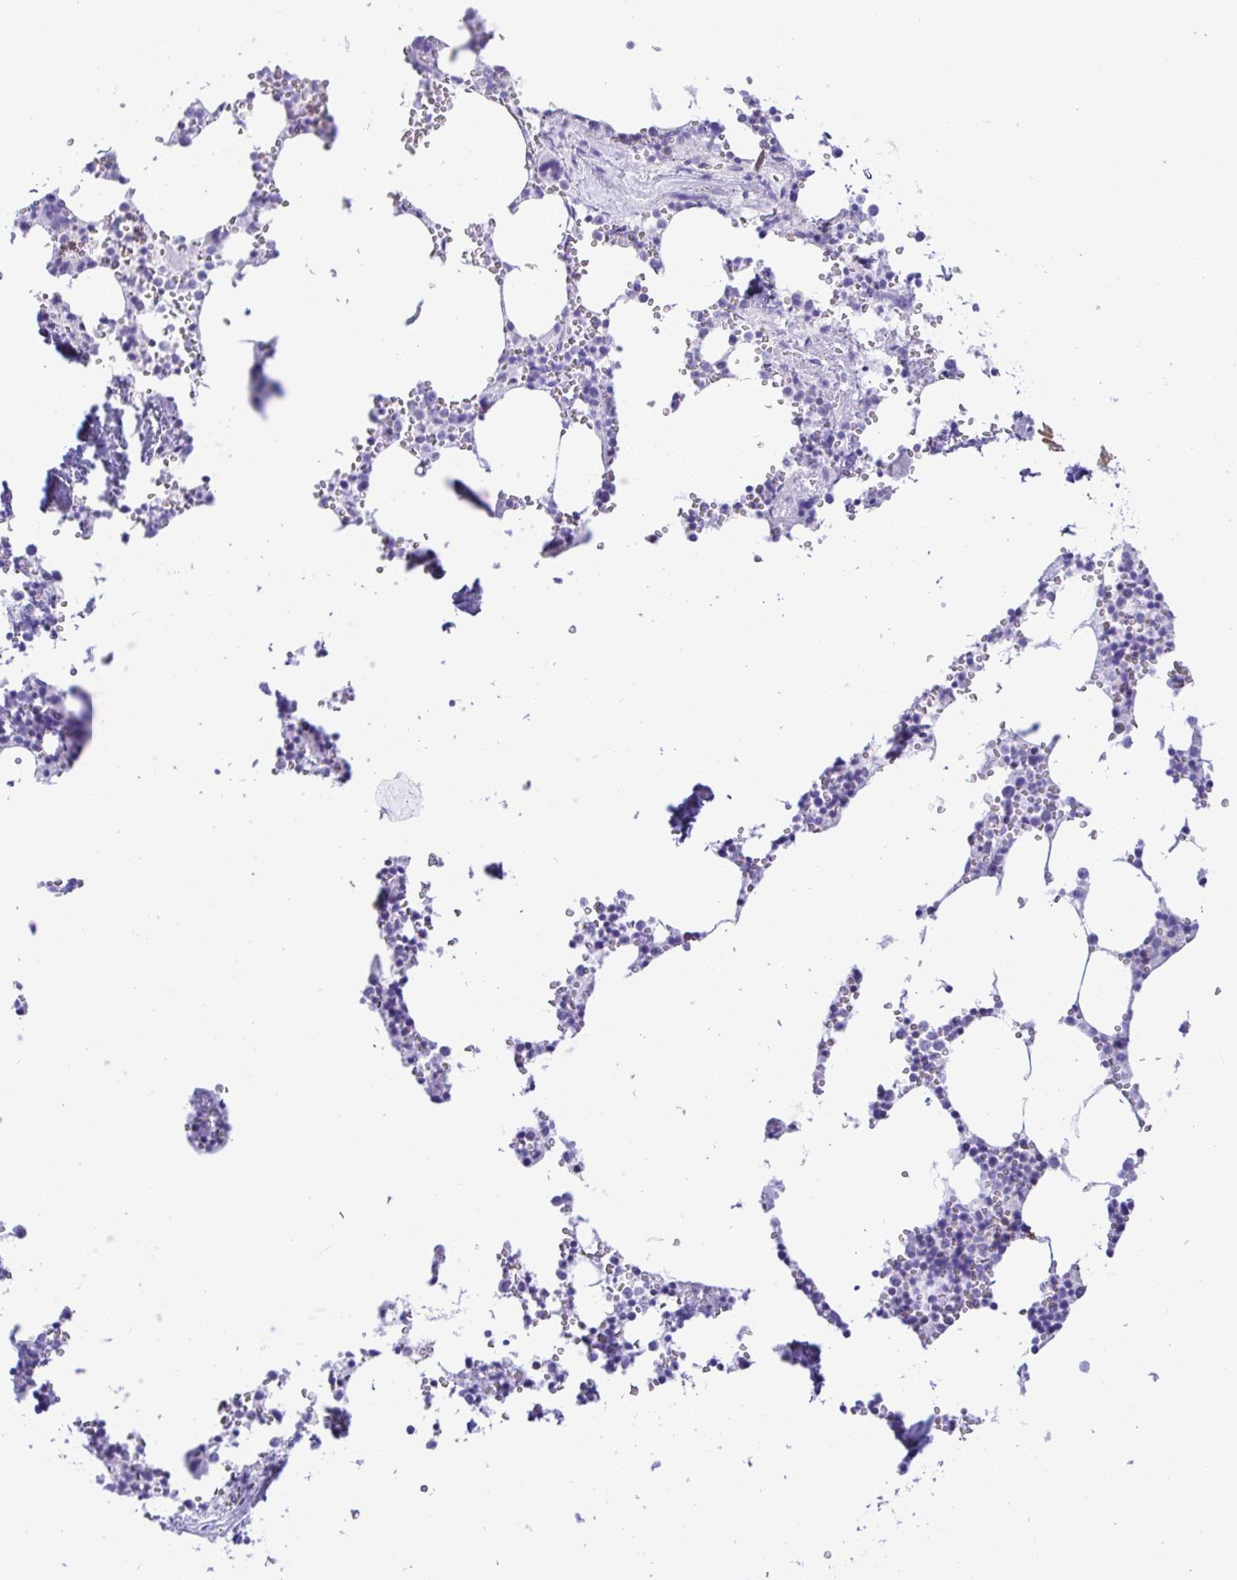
{"staining": {"intensity": "negative", "quantity": "none", "location": "none"}, "tissue": "bone marrow", "cell_type": "Hematopoietic cells", "image_type": "normal", "snomed": [{"axis": "morphology", "description": "Normal tissue, NOS"}, {"axis": "topography", "description": "Bone marrow"}], "caption": "Human bone marrow stained for a protein using IHC displays no staining in hematopoietic cells.", "gene": "CD5", "patient": {"sex": "male", "age": 54}}